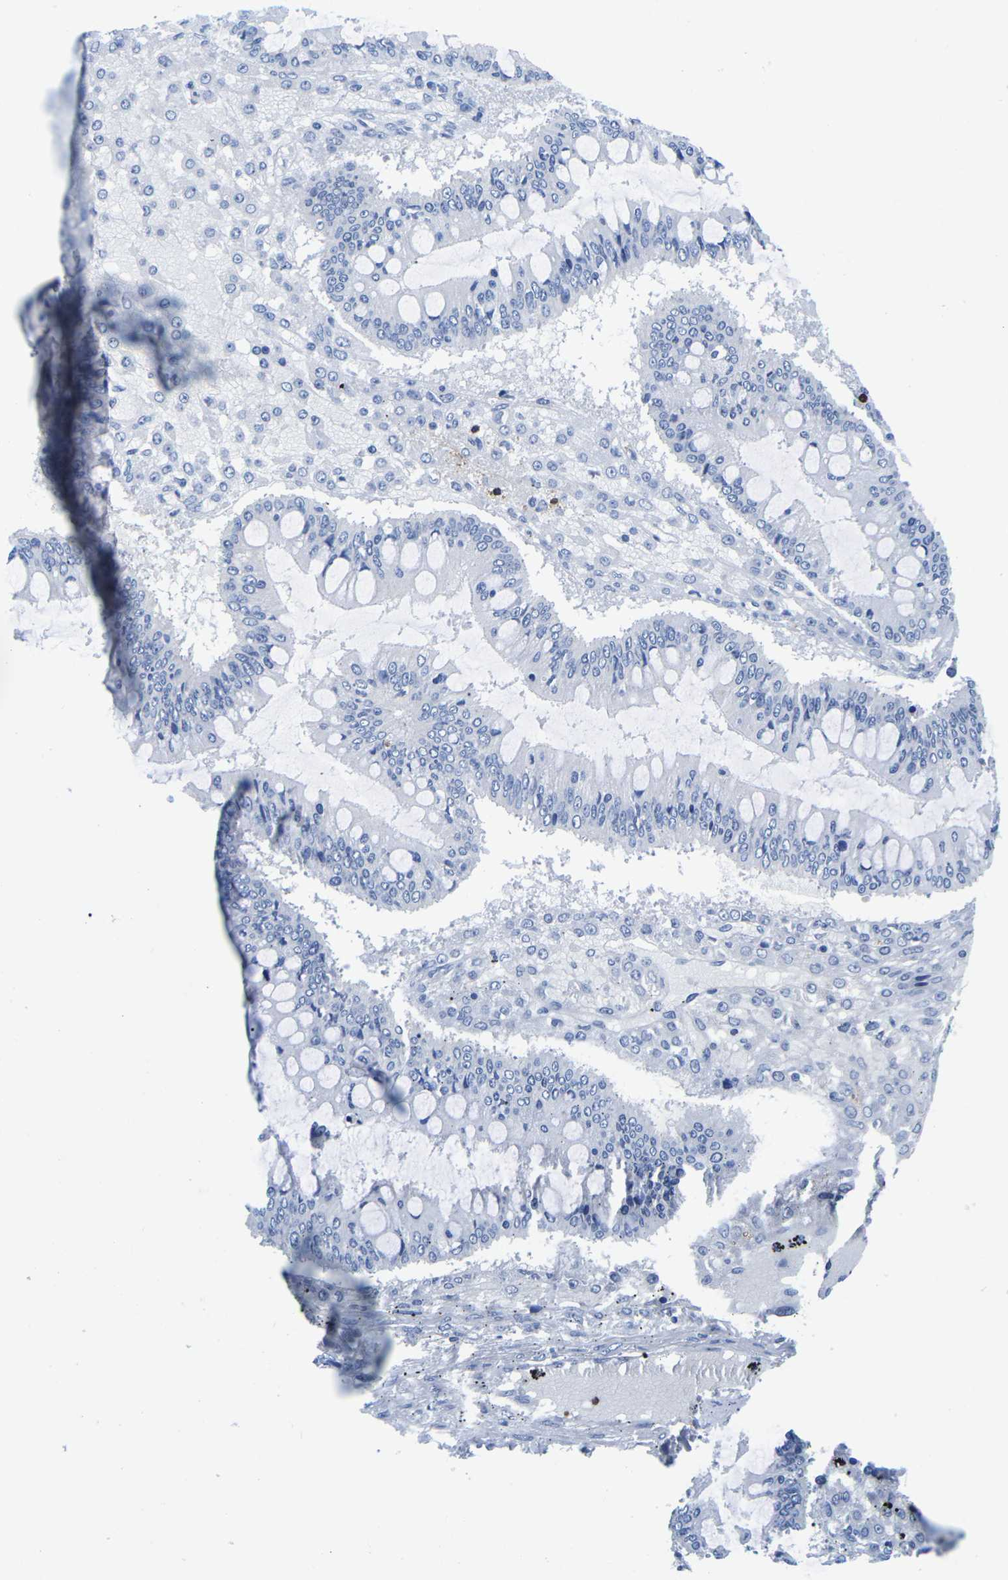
{"staining": {"intensity": "negative", "quantity": "none", "location": "none"}, "tissue": "ovarian cancer", "cell_type": "Tumor cells", "image_type": "cancer", "snomed": [{"axis": "morphology", "description": "Cystadenocarcinoma, mucinous, NOS"}, {"axis": "topography", "description": "Ovary"}], "caption": "Micrograph shows no protein expression in tumor cells of ovarian cancer (mucinous cystadenocarcinoma) tissue.", "gene": "CTSW", "patient": {"sex": "female", "age": 73}}